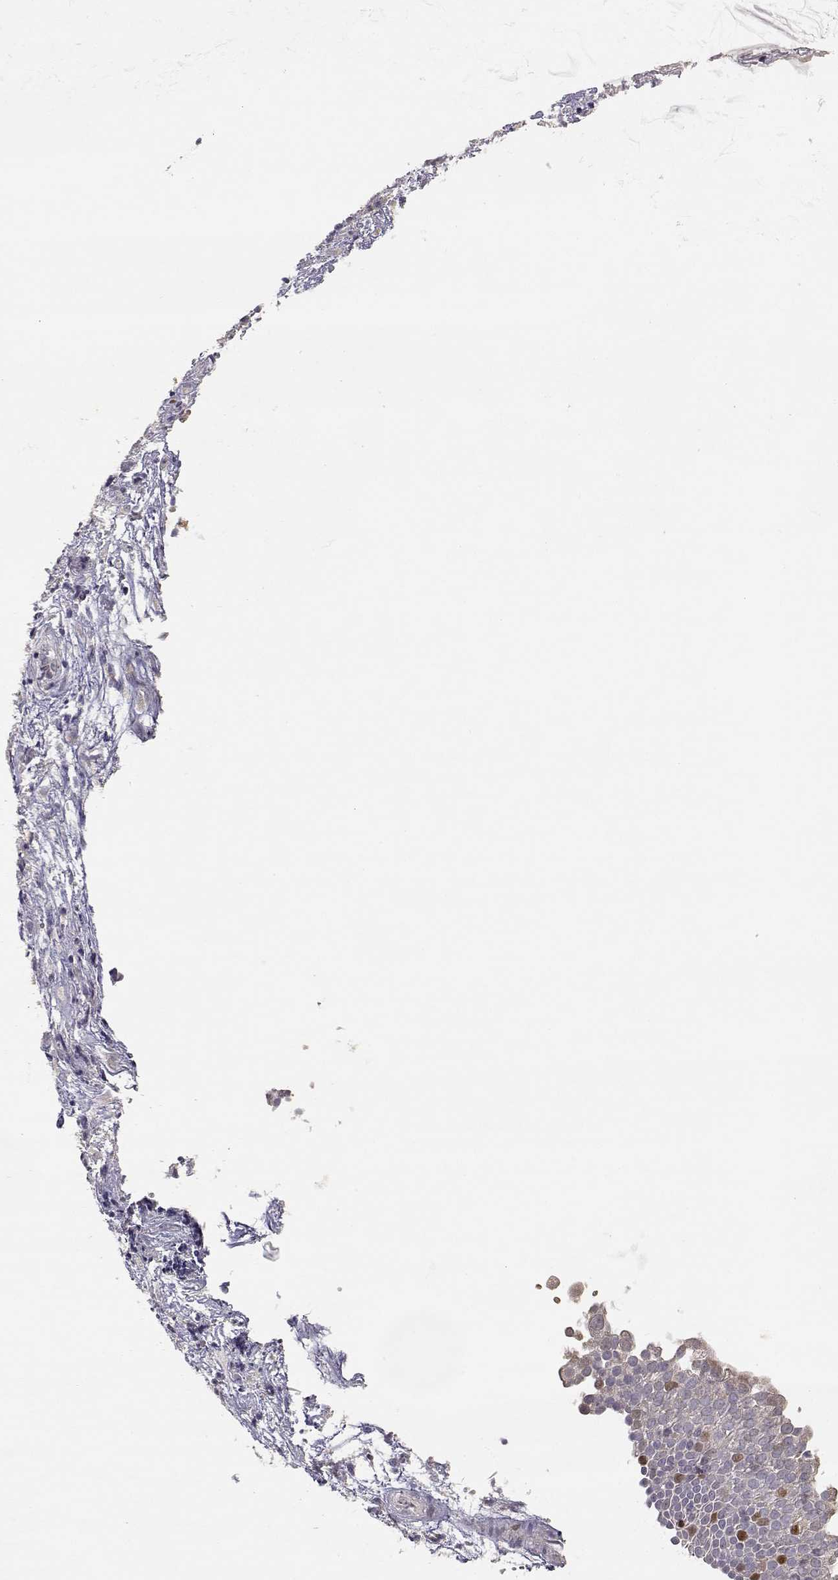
{"staining": {"intensity": "moderate", "quantity": "<25%", "location": "nuclear"}, "tissue": "nasopharynx", "cell_type": "Respiratory epithelial cells", "image_type": "normal", "snomed": [{"axis": "morphology", "description": "Normal tissue, NOS"}, {"axis": "topography", "description": "Nasopharynx"}], "caption": "Immunohistochemistry (IHC) image of normal nasopharynx: human nasopharynx stained using immunohistochemistry (IHC) demonstrates low levels of moderate protein expression localized specifically in the nuclear of respiratory epithelial cells, appearing as a nuclear brown color.", "gene": "RAD51", "patient": {"sex": "male", "age": 31}}